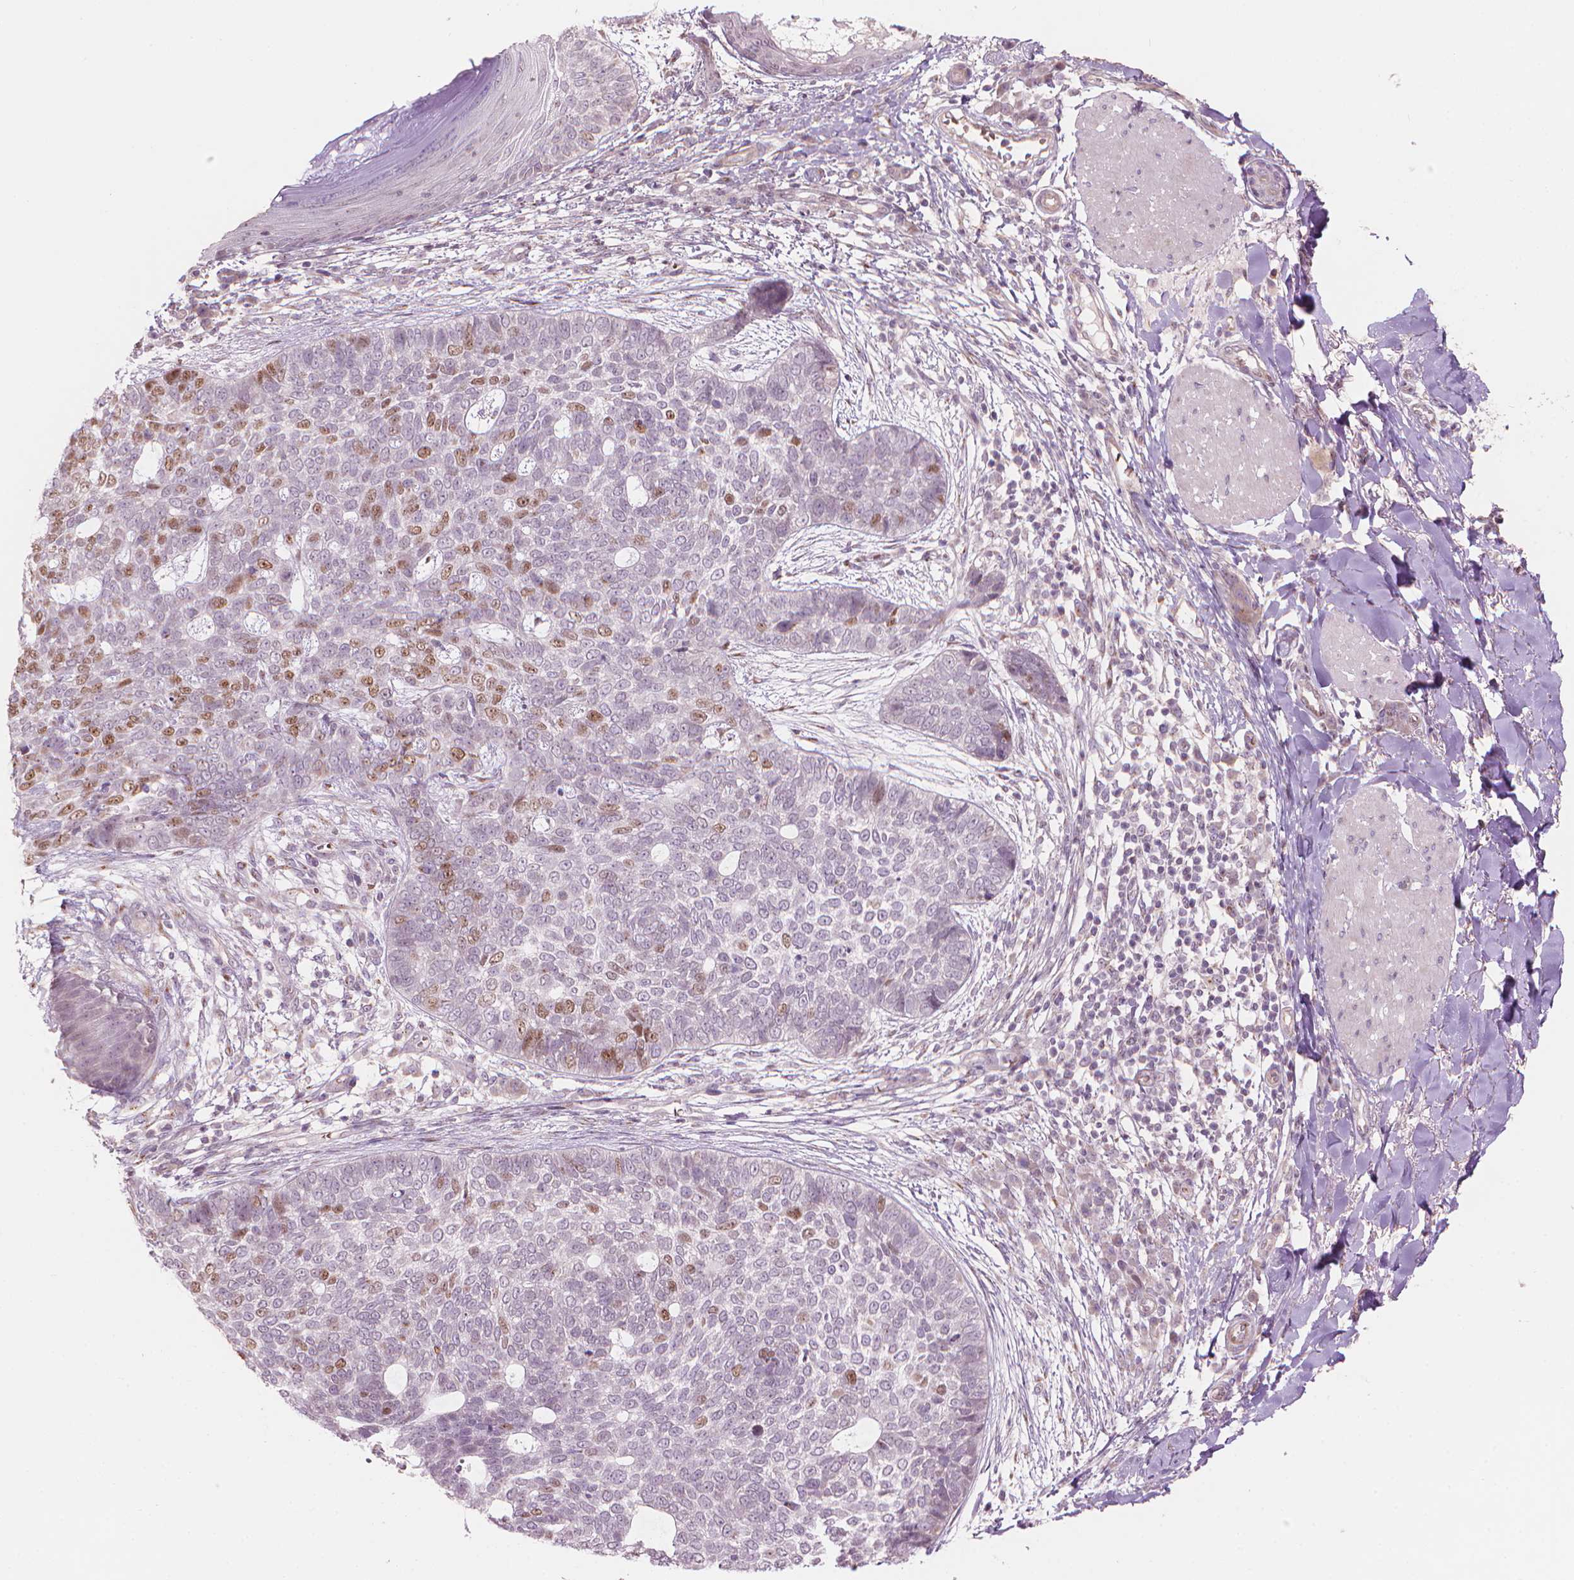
{"staining": {"intensity": "moderate", "quantity": "<25%", "location": "nuclear"}, "tissue": "skin cancer", "cell_type": "Tumor cells", "image_type": "cancer", "snomed": [{"axis": "morphology", "description": "Basal cell carcinoma"}, {"axis": "topography", "description": "Skin"}], "caption": "Approximately <25% of tumor cells in human basal cell carcinoma (skin) exhibit moderate nuclear protein expression as visualized by brown immunohistochemical staining.", "gene": "IFFO1", "patient": {"sex": "female", "age": 69}}